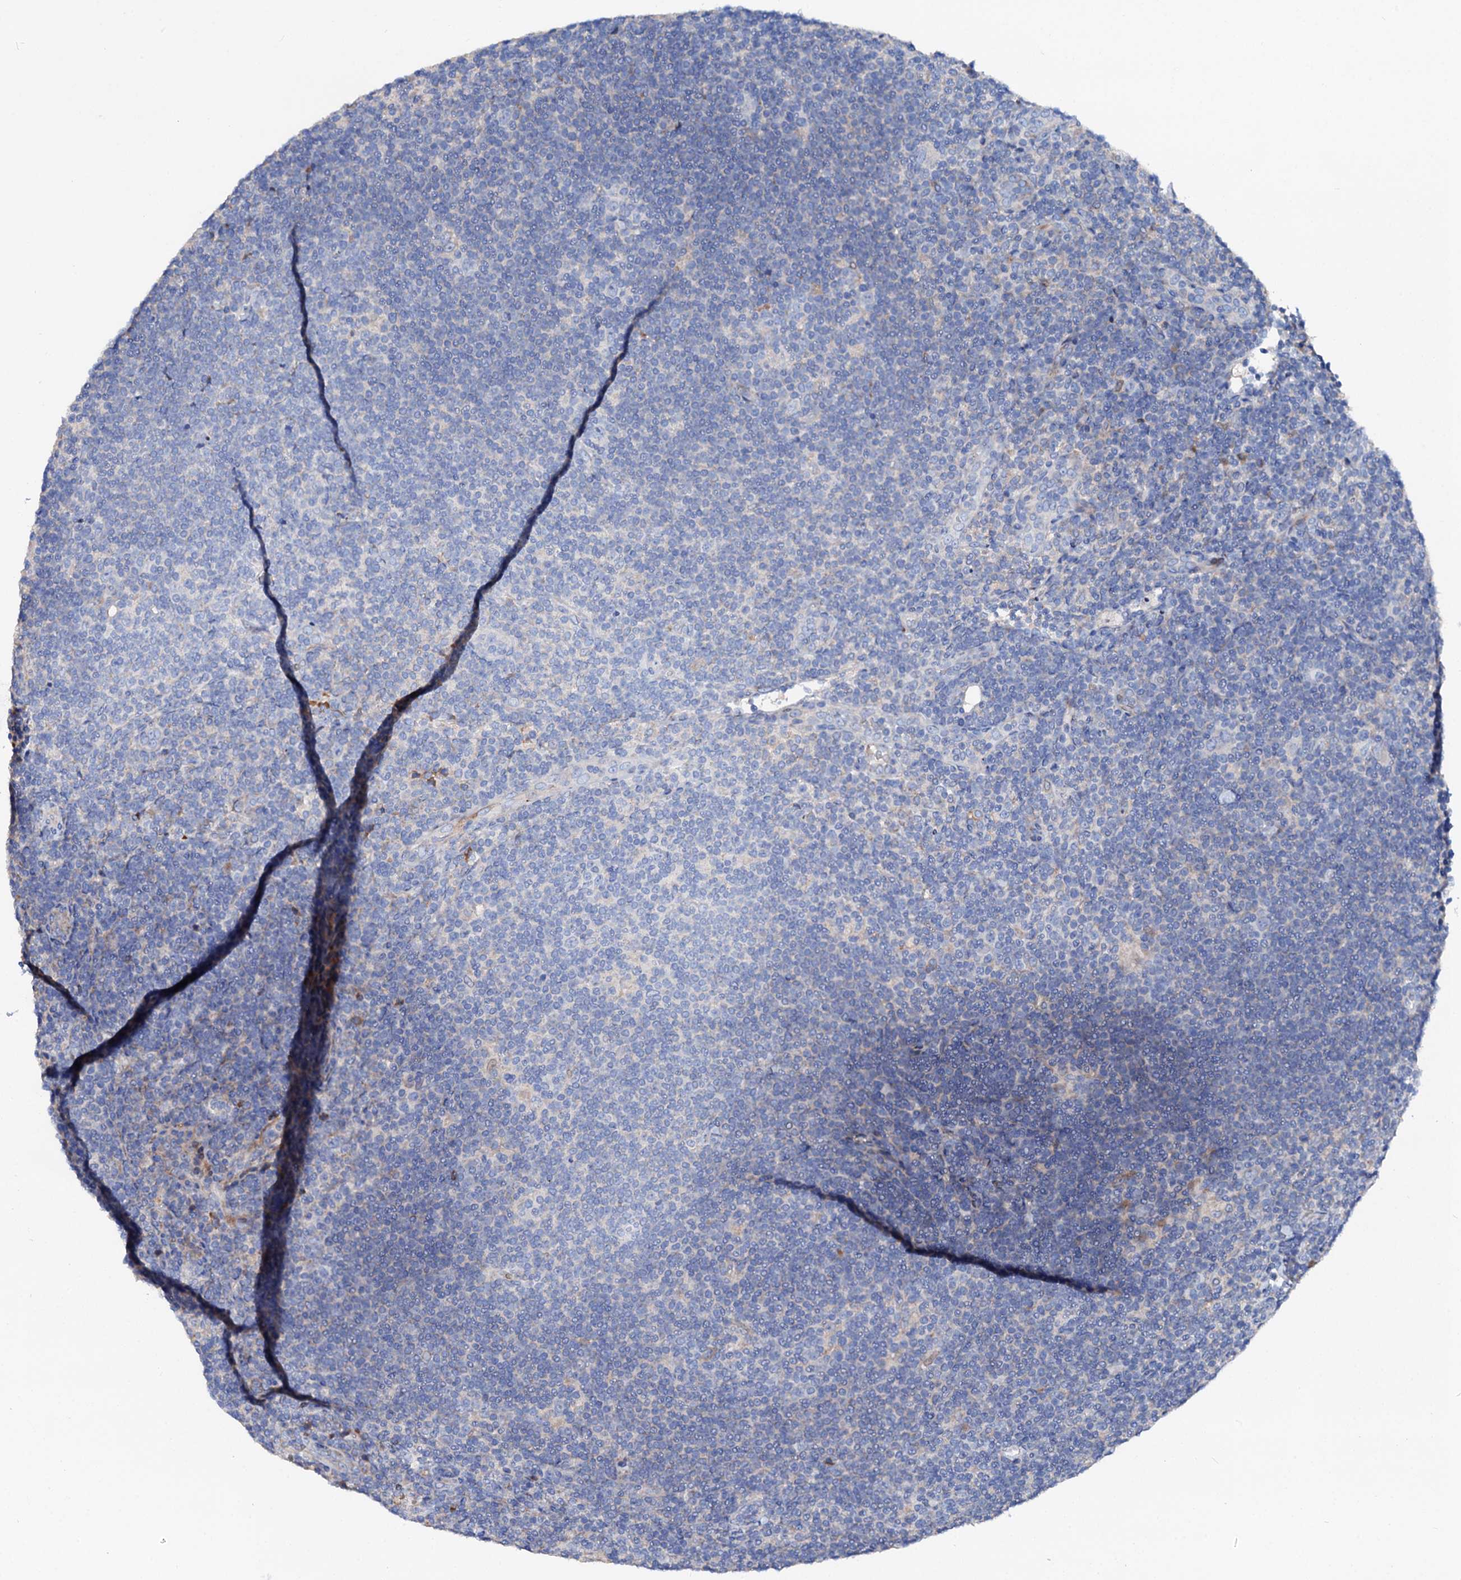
{"staining": {"intensity": "negative", "quantity": "none", "location": "none"}, "tissue": "lymphoma", "cell_type": "Tumor cells", "image_type": "cancer", "snomed": [{"axis": "morphology", "description": "Hodgkin's disease, NOS"}, {"axis": "topography", "description": "Lymph node"}], "caption": "This photomicrograph is of Hodgkin's disease stained with immunohistochemistry (IHC) to label a protein in brown with the nuclei are counter-stained blue. There is no staining in tumor cells.", "gene": "SLC10A7", "patient": {"sex": "female", "age": 57}}